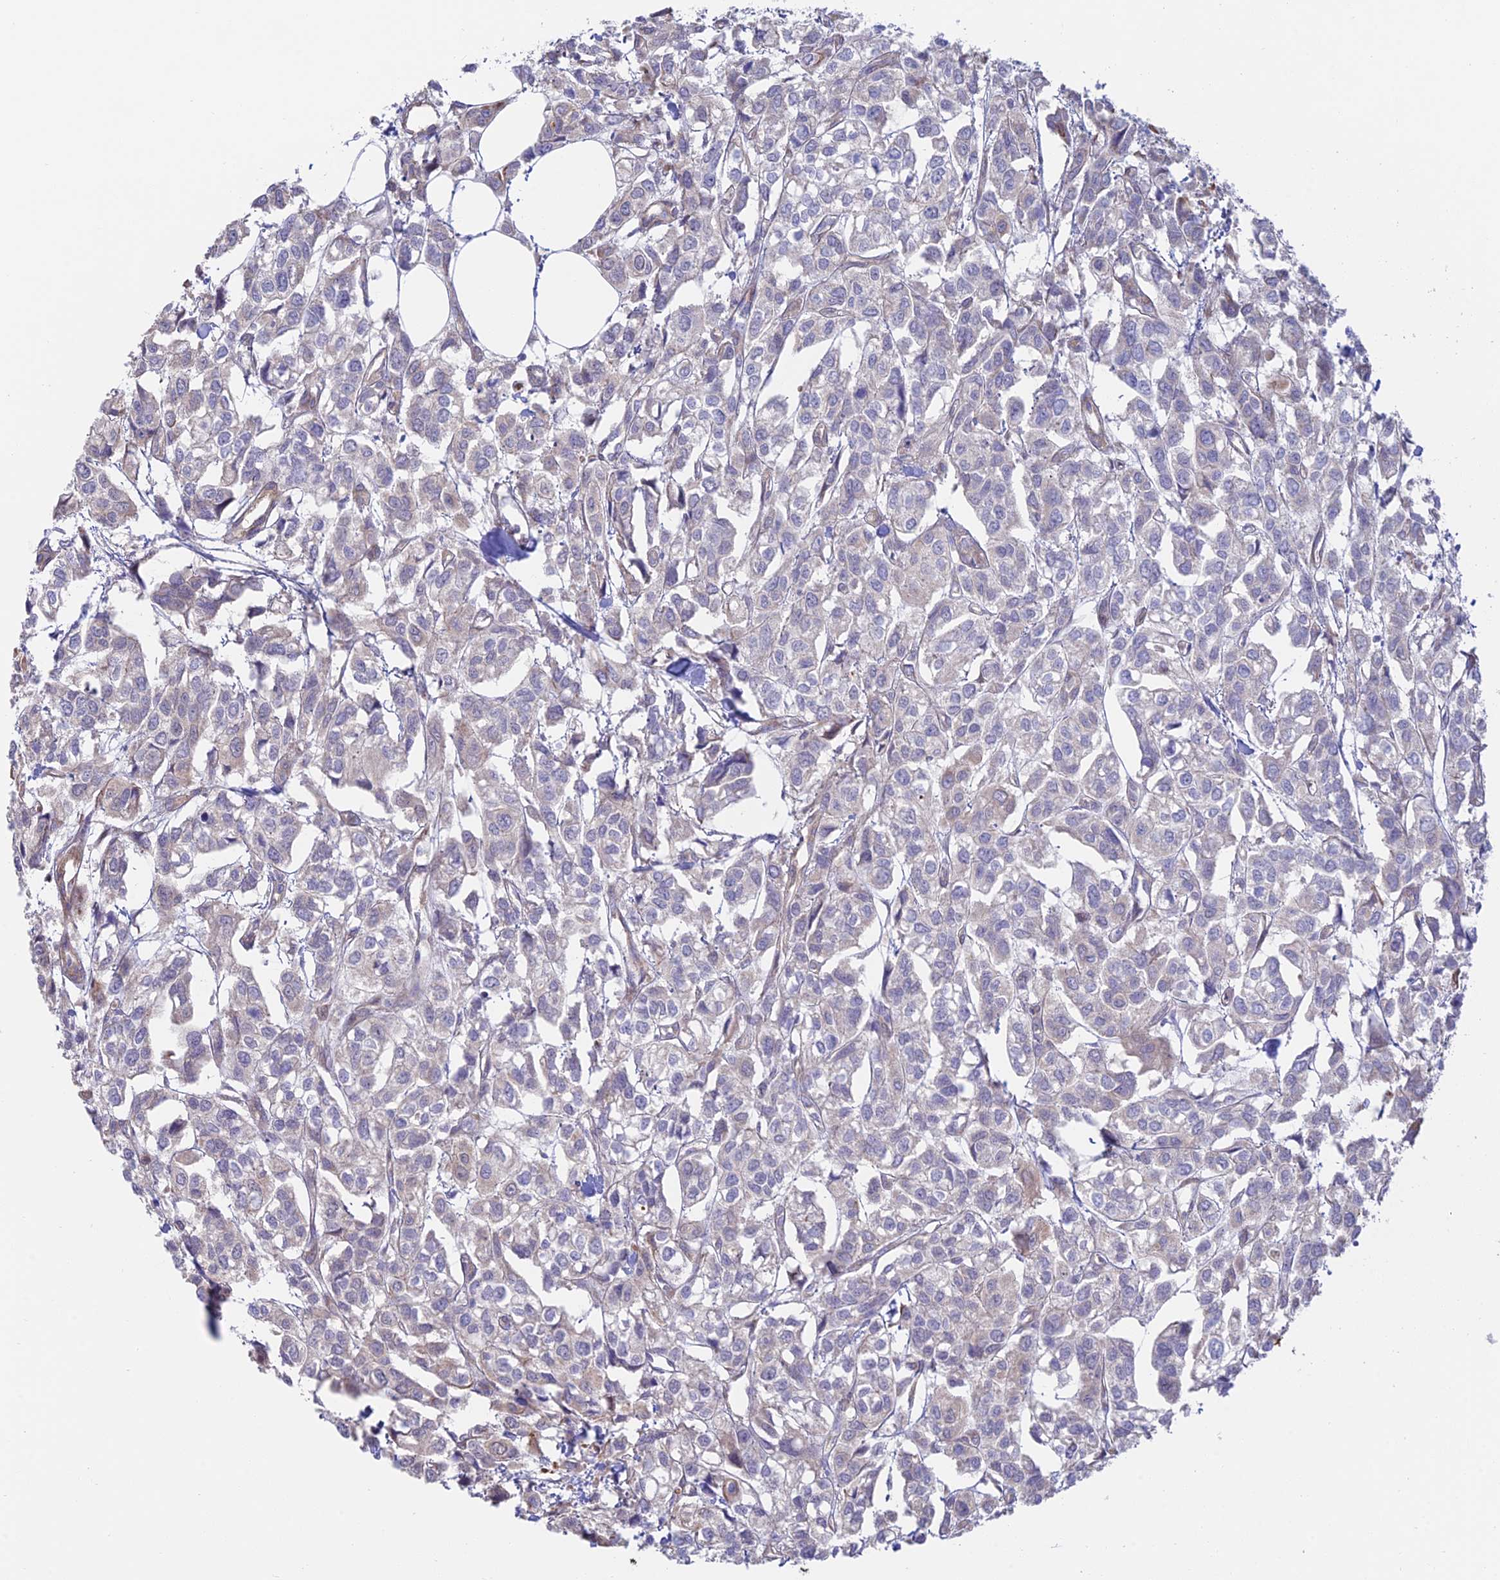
{"staining": {"intensity": "negative", "quantity": "none", "location": "none"}, "tissue": "urothelial cancer", "cell_type": "Tumor cells", "image_type": "cancer", "snomed": [{"axis": "morphology", "description": "Urothelial carcinoma, High grade"}, {"axis": "topography", "description": "Urinary bladder"}], "caption": "Immunohistochemical staining of human urothelial carcinoma (high-grade) exhibits no significant staining in tumor cells. (IHC, brightfield microscopy, high magnification).", "gene": "KCNAB1", "patient": {"sex": "male", "age": 67}}